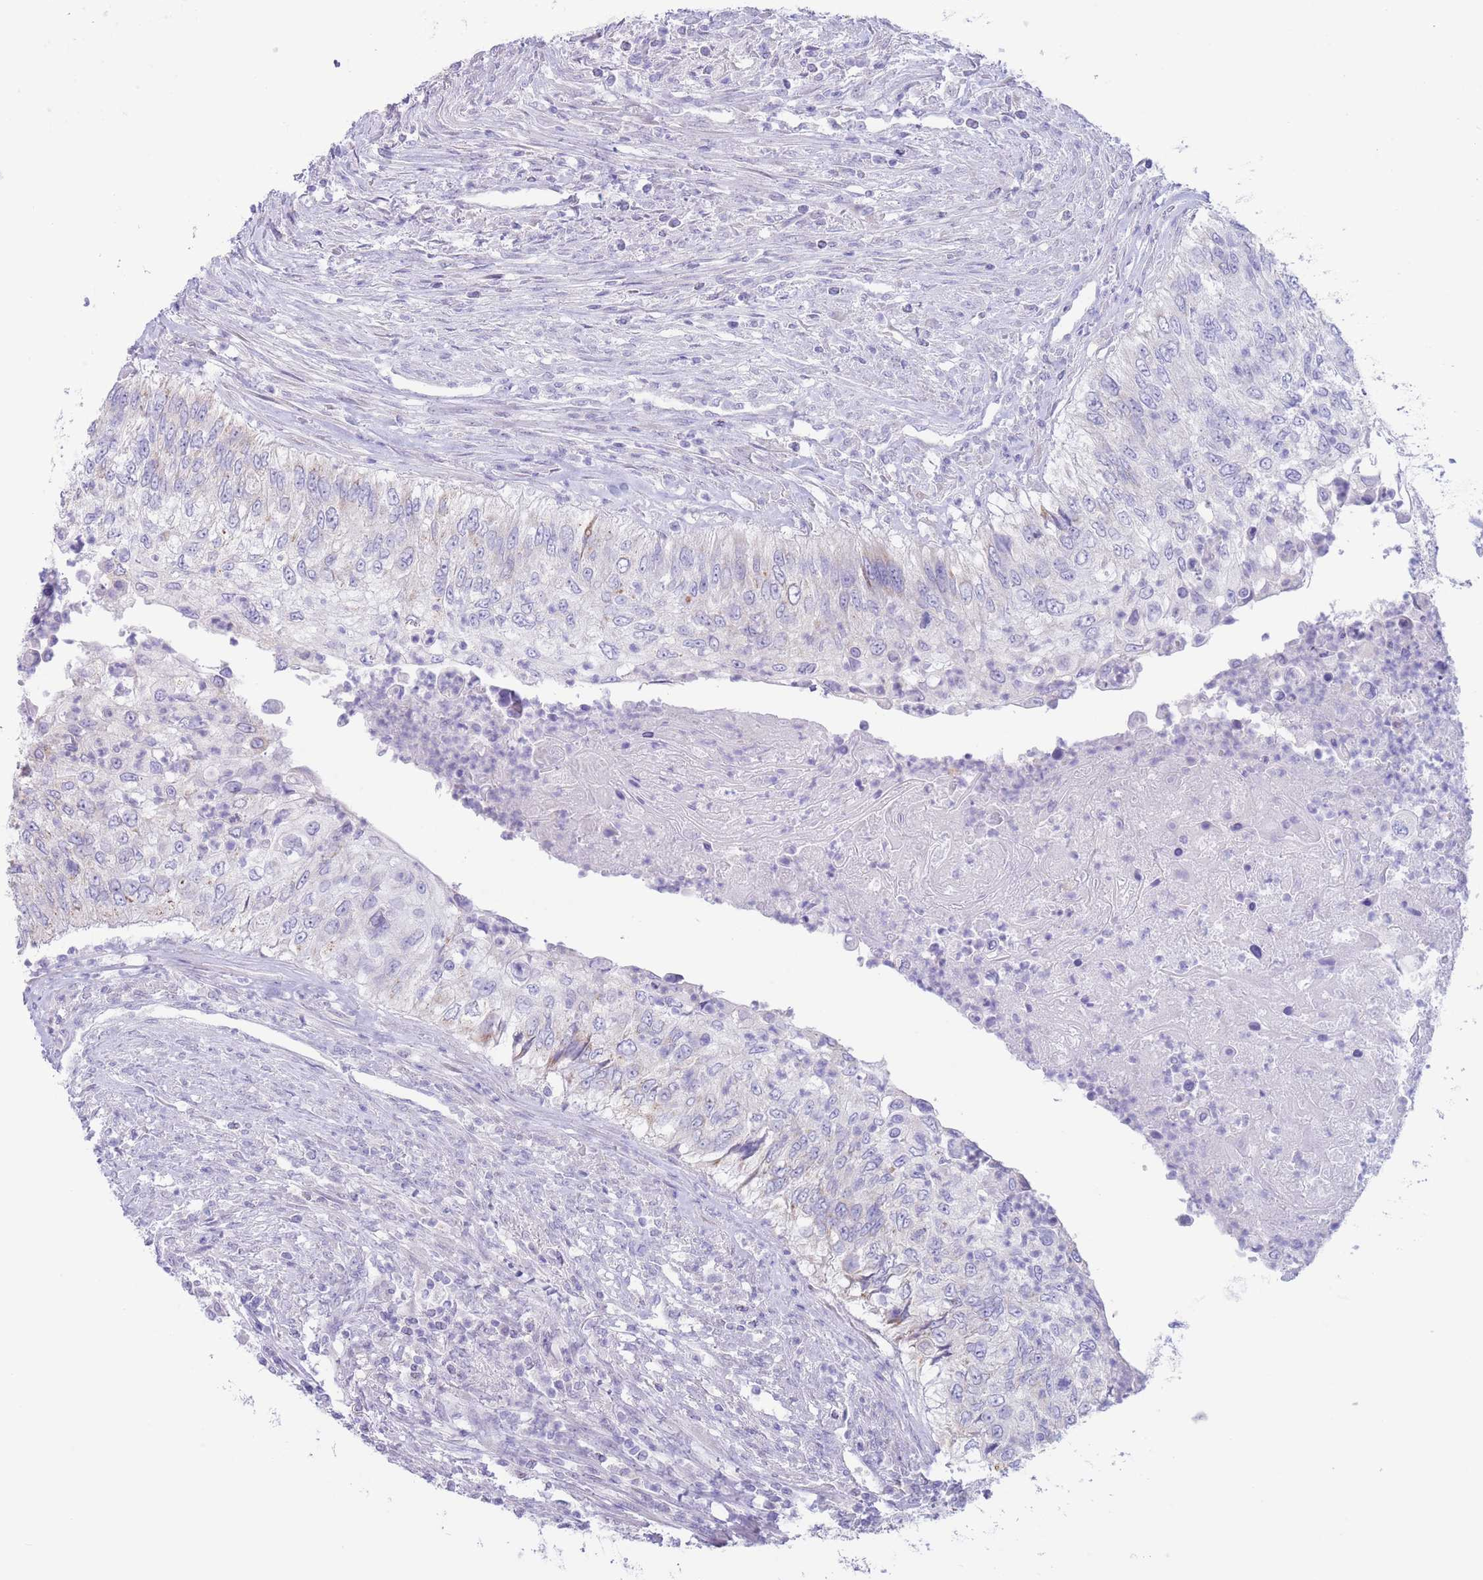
{"staining": {"intensity": "negative", "quantity": "none", "location": "none"}, "tissue": "urothelial cancer", "cell_type": "Tumor cells", "image_type": "cancer", "snomed": [{"axis": "morphology", "description": "Urothelial carcinoma, High grade"}, {"axis": "topography", "description": "Urinary bladder"}], "caption": "A high-resolution photomicrograph shows immunohistochemistry (IHC) staining of urothelial carcinoma (high-grade), which displays no significant expression in tumor cells.", "gene": "FAH", "patient": {"sex": "female", "age": 60}}